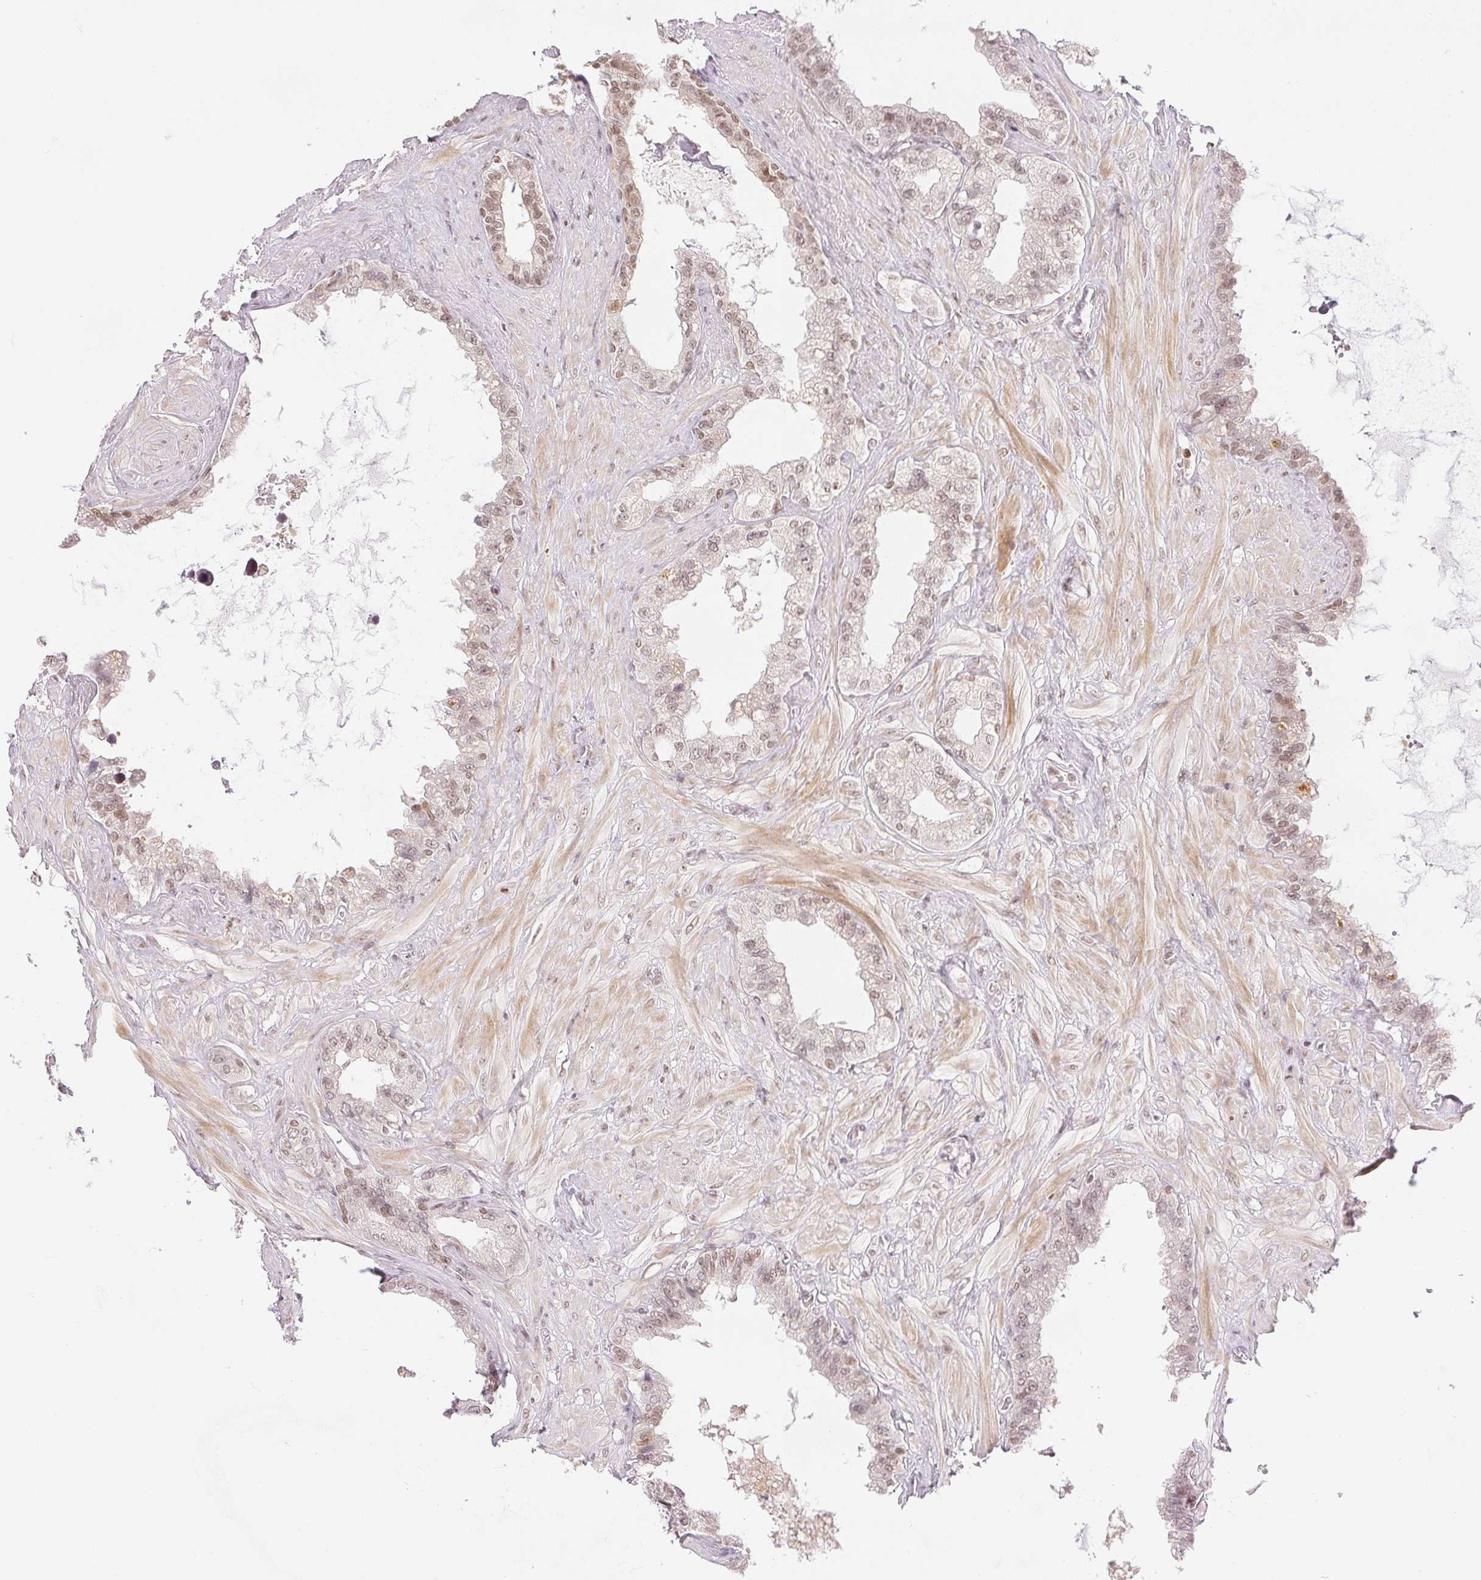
{"staining": {"intensity": "weak", "quantity": "25%-75%", "location": "nuclear"}, "tissue": "seminal vesicle", "cell_type": "Glandular cells", "image_type": "normal", "snomed": [{"axis": "morphology", "description": "Normal tissue, NOS"}, {"axis": "topography", "description": "Seminal veicle"}, {"axis": "topography", "description": "Peripheral nerve tissue"}], "caption": "Immunohistochemistry (DAB (3,3'-diaminobenzidine)) staining of benign human seminal vesicle reveals weak nuclear protein positivity in about 25%-75% of glandular cells. (DAB (3,3'-diaminobenzidine) = brown stain, brightfield microscopy at high magnification).", "gene": "DEK", "patient": {"sex": "male", "age": 76}}